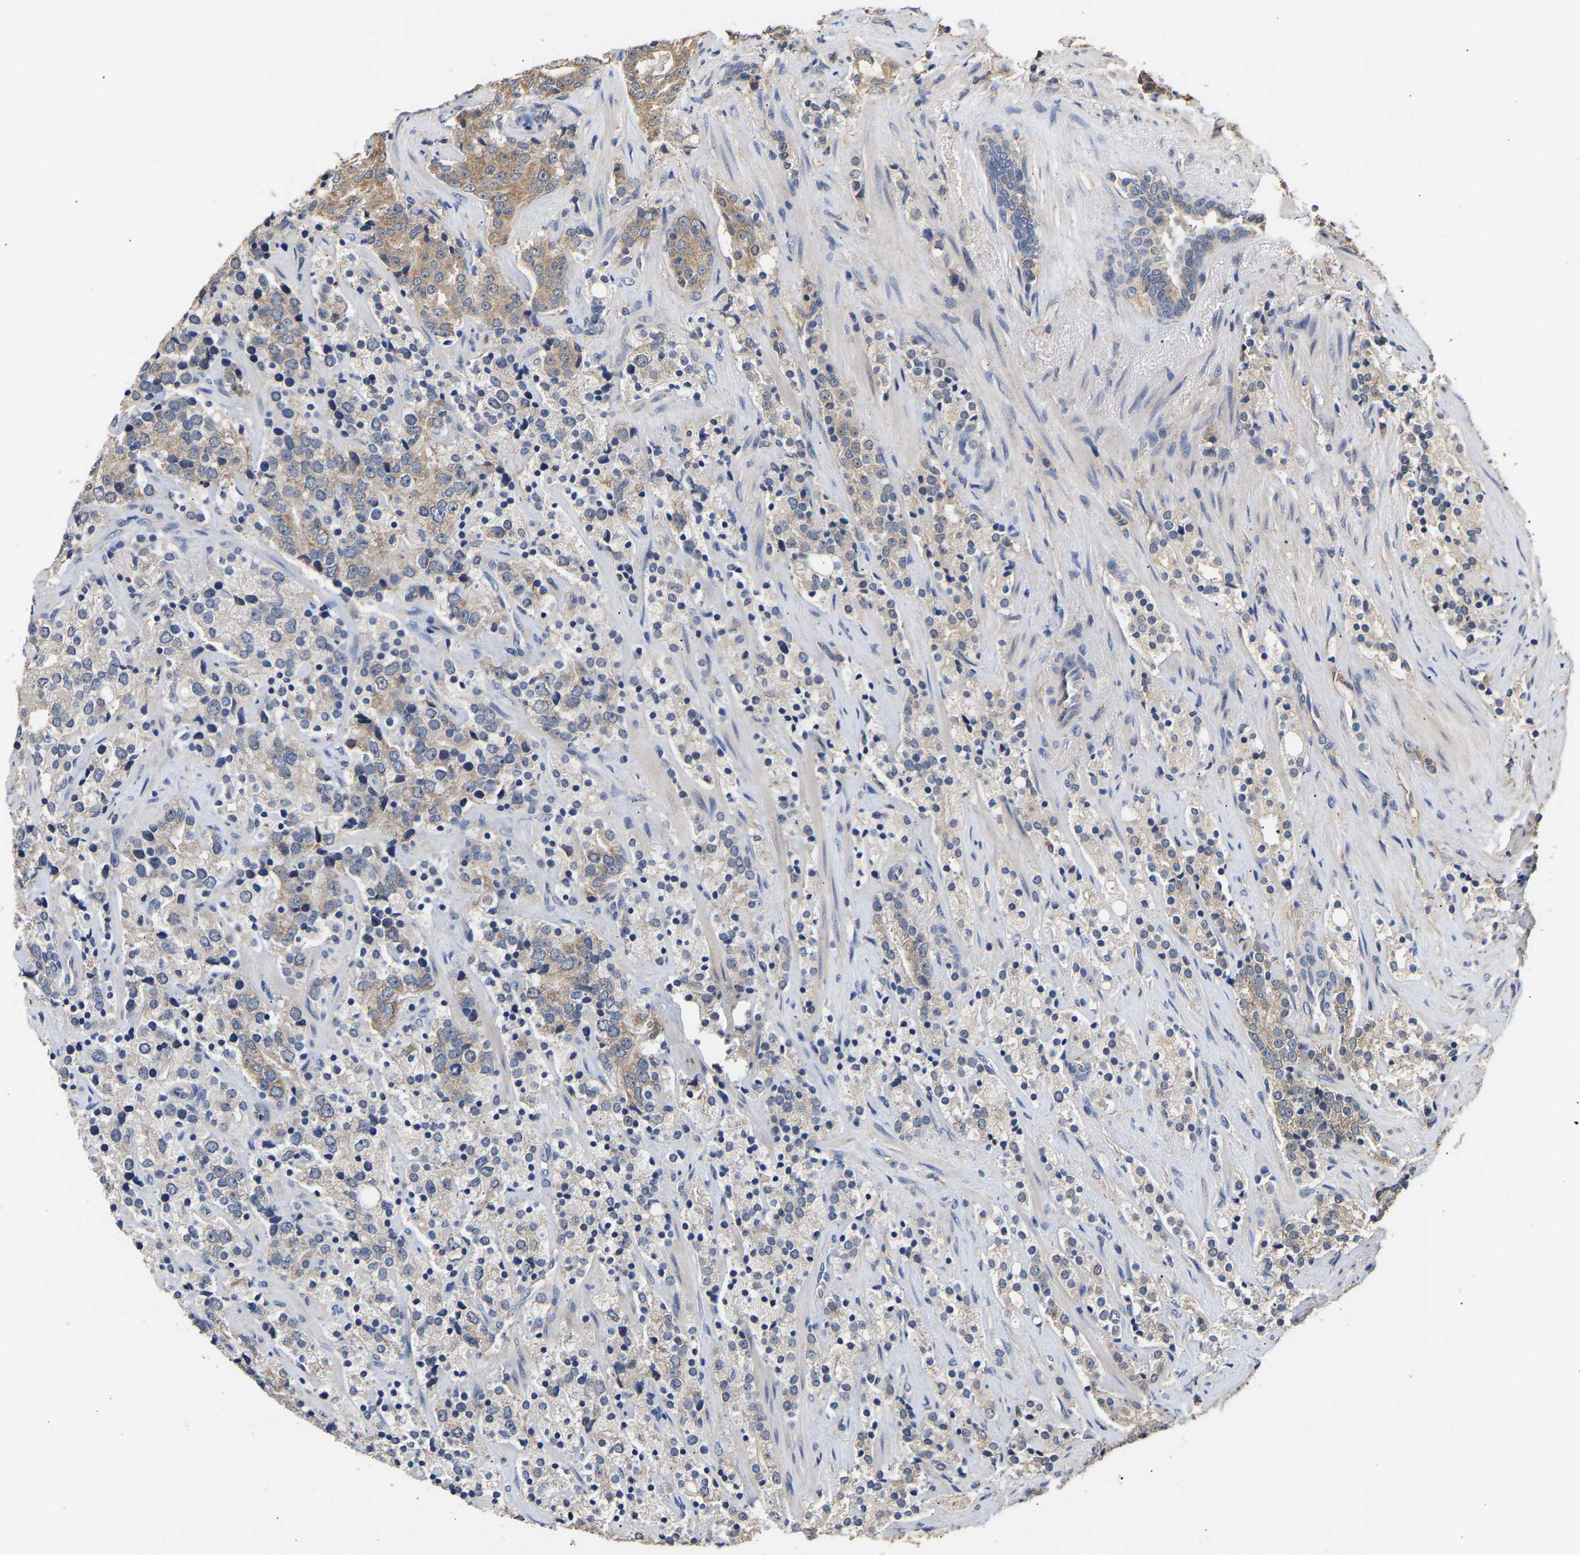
{"staining": {"intensity": "moderate", "quantity": "25%-75%", "location": "cytoplasmic/membranous"}, "tissue": "prostate cancer", "cell_type": "Tumor cells", "image_type": "cancer", "snomed": [{"axis": "morphology", "description": "Adenocarcinoma, High grade"}, {"axis": "topography", "description": "Prostate"}], "caption": "About 25%-75% of tumor cells in human prostate cancer (adenocarcinoma (high-grade)) display moderate cytoplasmic/membranous protein expression as visualized by brown immunohistochemical staining.", "gene": "ZNF26", "patient": {"sex": "male", "age": 71}}